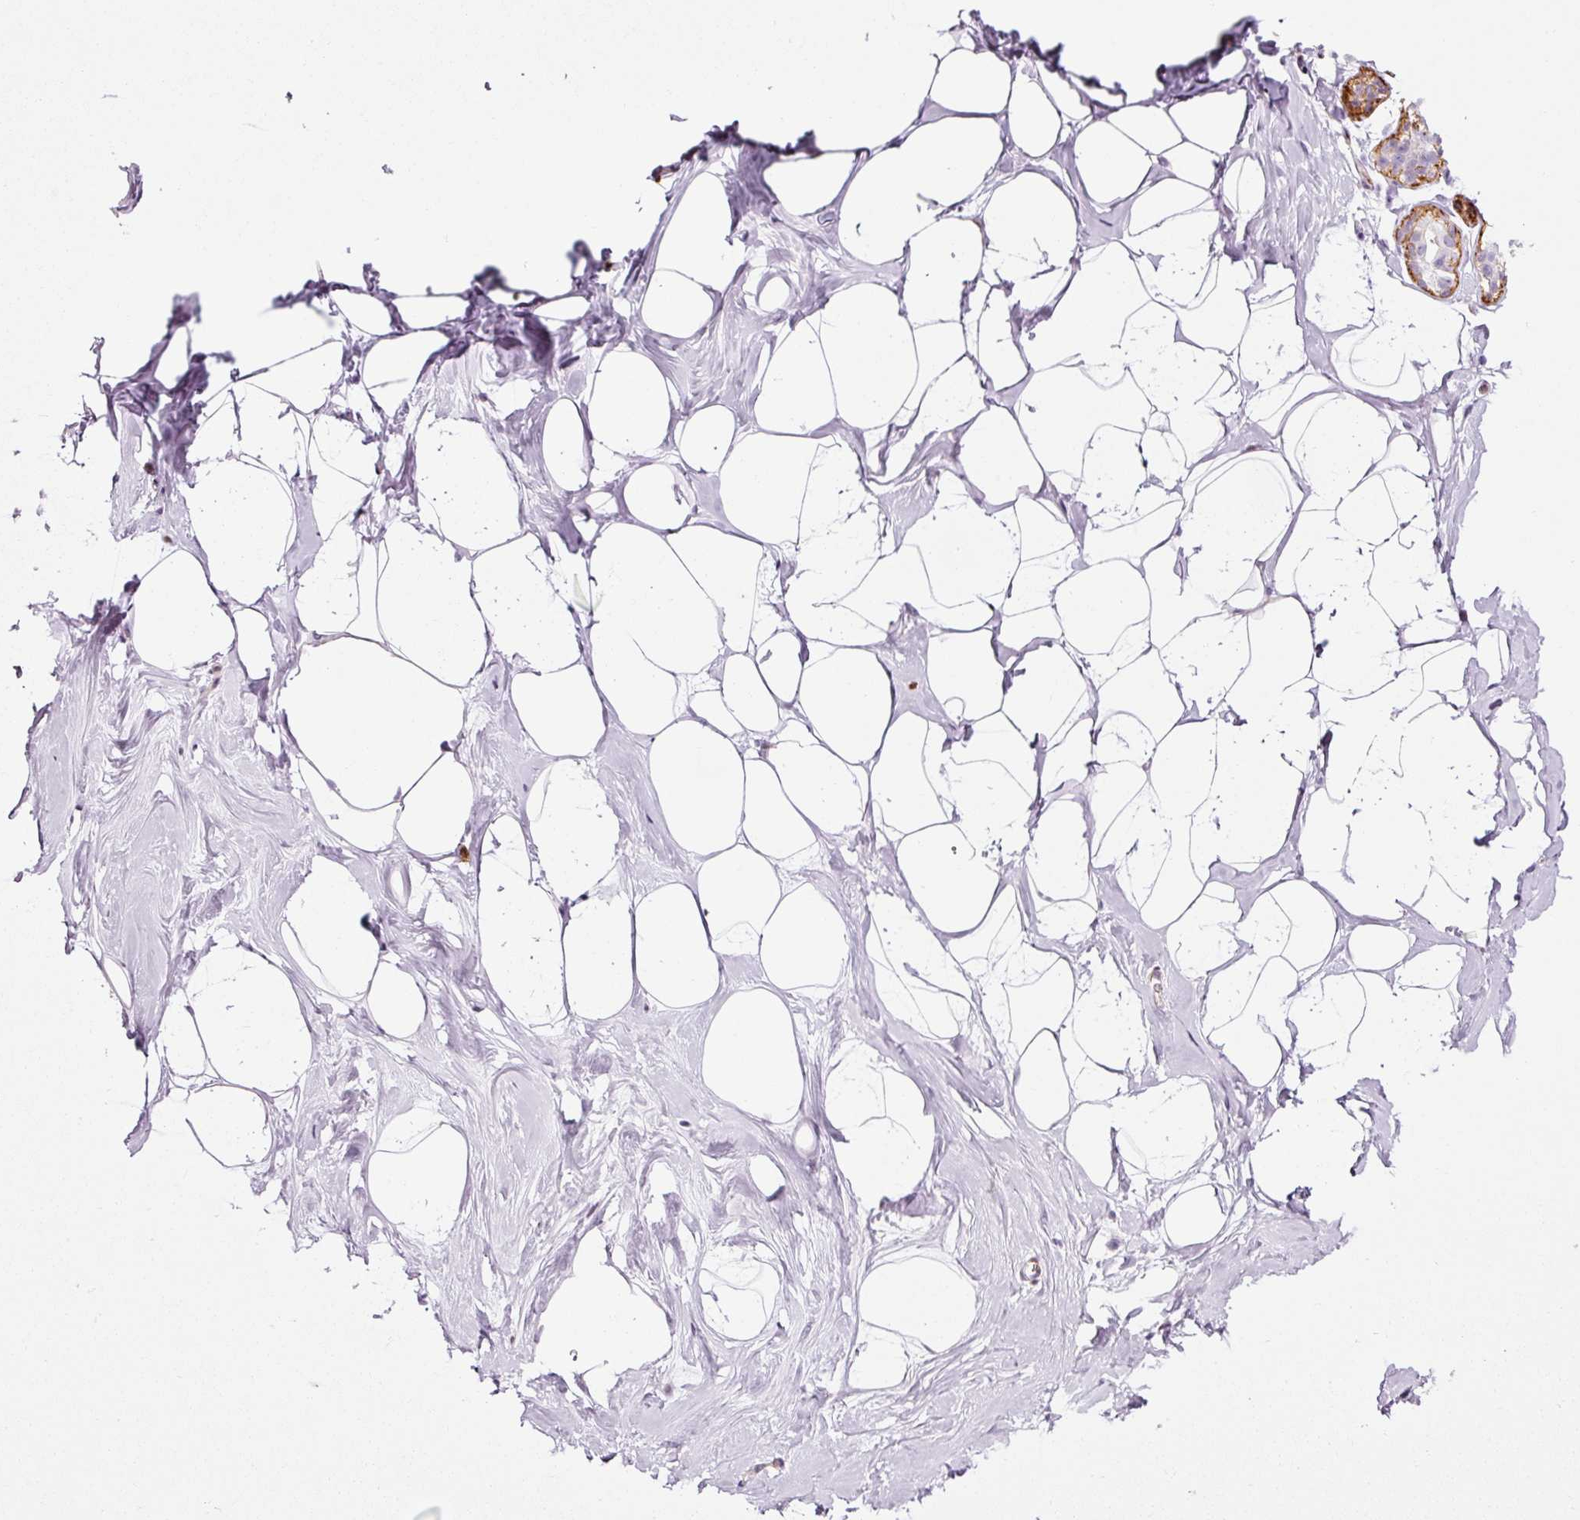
{"staining": {"intensity": "negative", "quantity": "none", "location": "none"}, "tissue": "breast", "cell_type": "Adipocytes", "image_type": "normal", "snomed": [{"axis": "morphology", "description": "Normal tissue, NOS"}, {"axis": "topography", "description": "Breast"}], "caption": "Histopathology image shows no protein expression in adipocytes of normal breast.", "gene": "ANKRD20A1", "patient": {"sex": "female", "age": 32}}